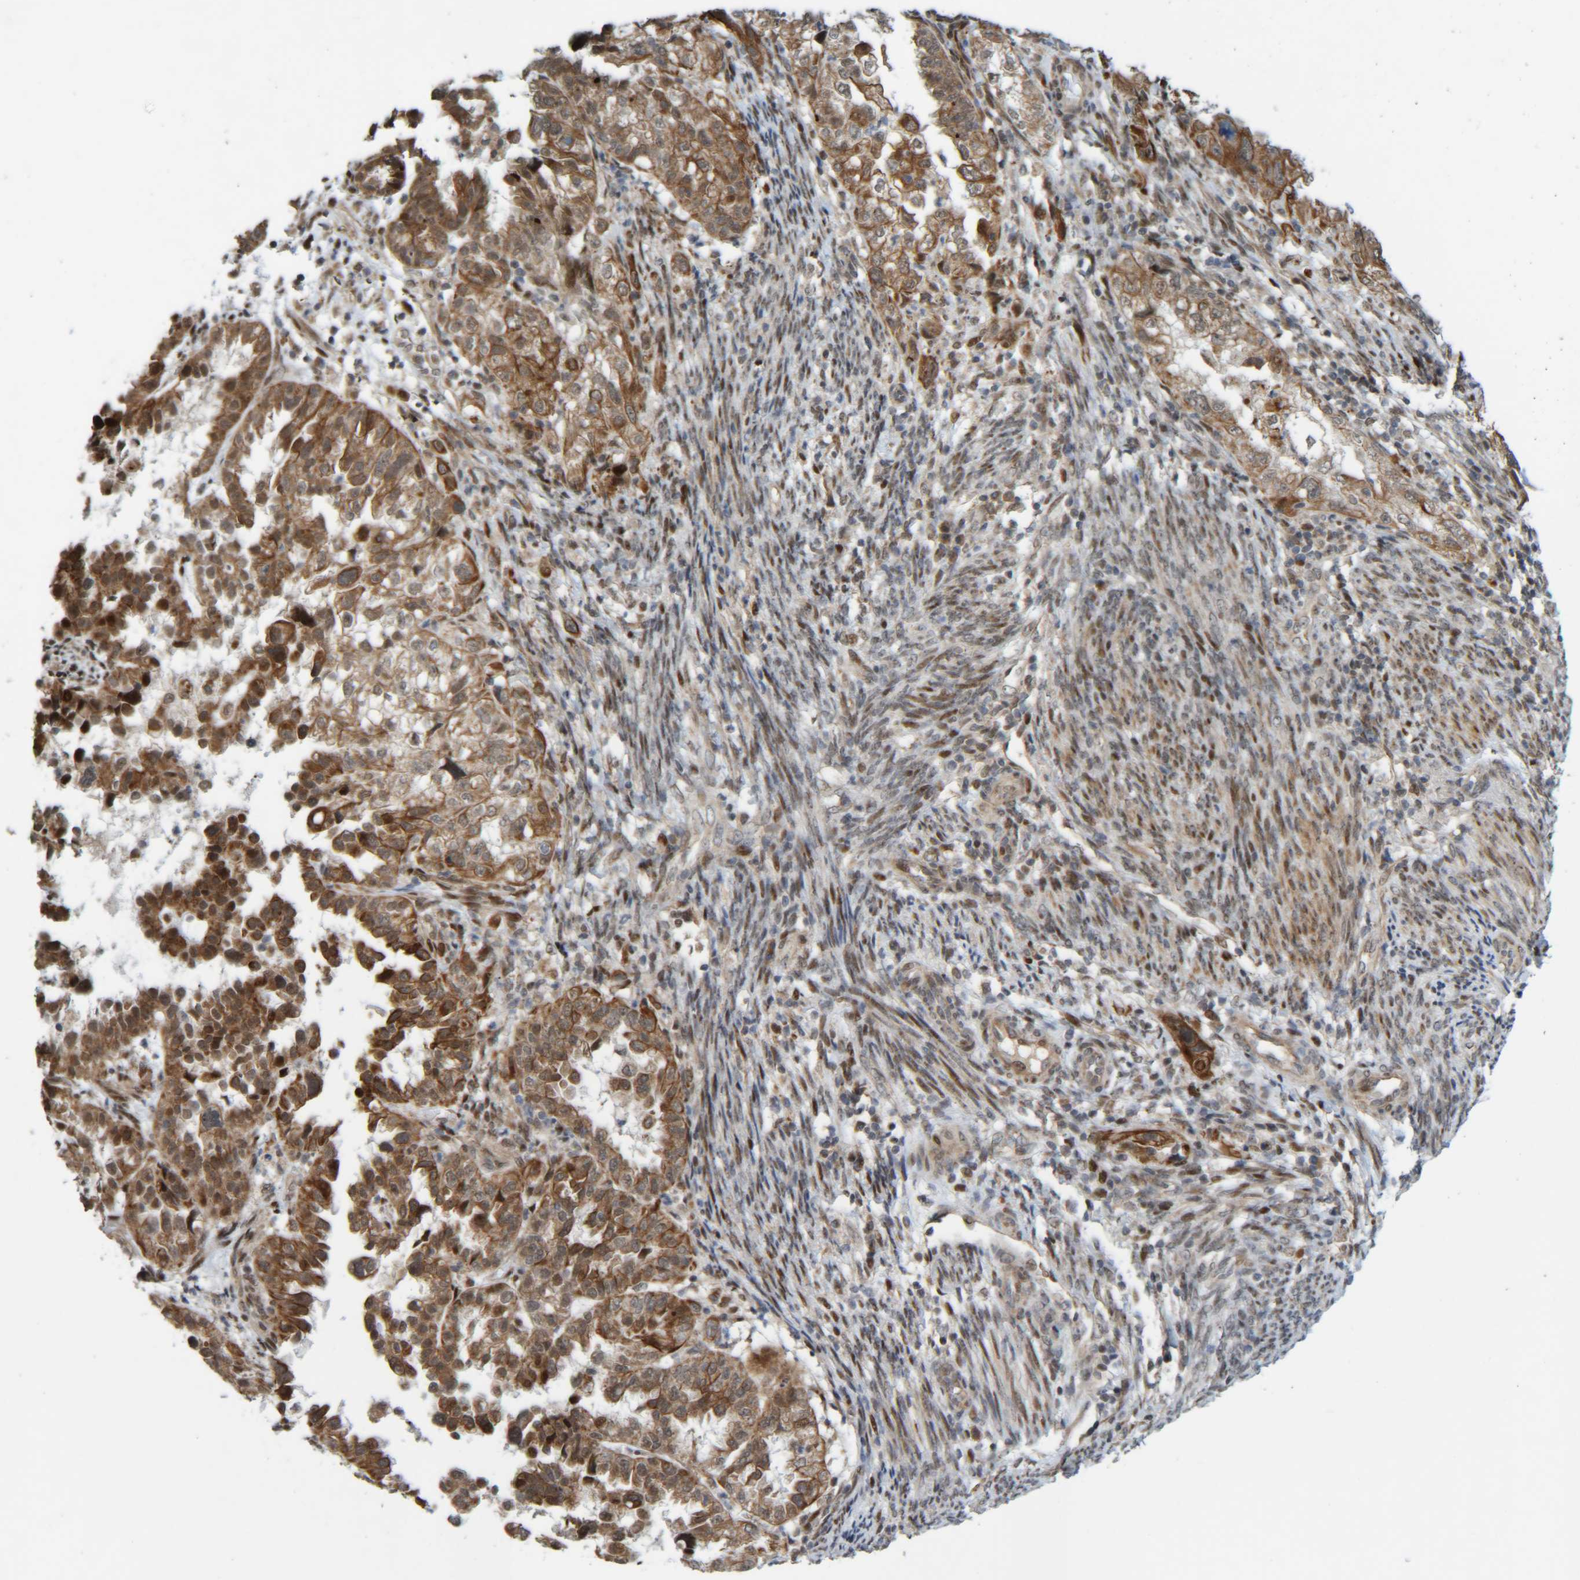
{"staining": {"intensity": "moderate", "quantity": ">75%", "location": "cytoplasmic/membranous"}, "tissue": "endometrial cancer", "cell_type": "Tumor cells", "image_type": "cancer", "snomed": [{"axis": "morphology", "description": "Adenocarcinoma, NOS"}, {"axis": "topography", "description": "Endometrium"}], "caption": "This is a photomicrograph of IHC staining of adenocarcinoma (endometrial), which shows moderate positivity in the cytoplasmic/membranous of tumor cells.", "gene": "CCDC57", "patient": {"sex": "female", "age": 85}}